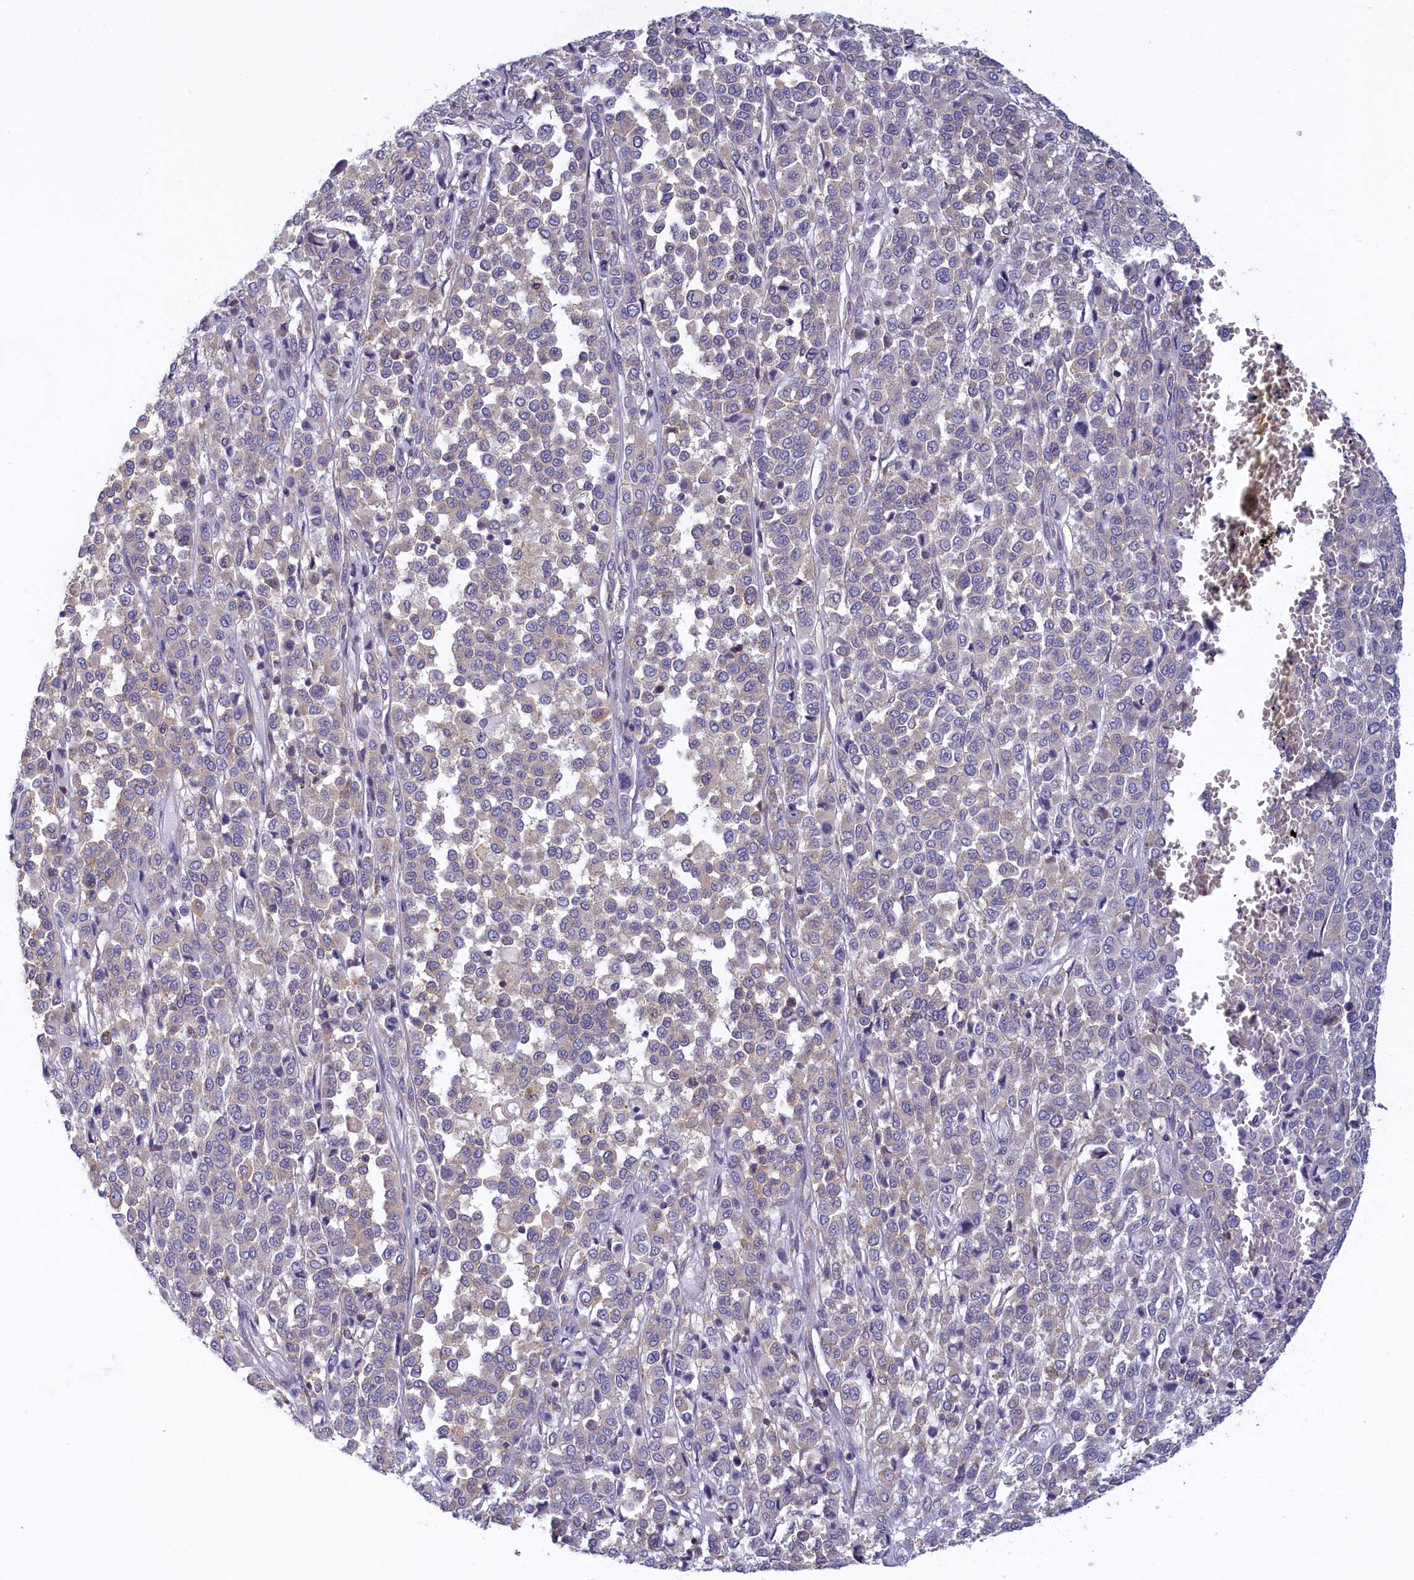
{"staining": {"intensity": "negative", "quantity": "none", "location": "none"}, "tissue": "melanoma", "cell_type": "Tumor cells", "image_type": "cancer", "snomed": [{"axis": "morphology", "description": "Malignant melanoma, Metastatic site"}, {"axis": "topography", "description": "Pancreas"}], "caption": "A high-resolution photomicrograph shows IHC staining of malignant melanoma (metastatic site), which reveals no significant staining in tumor cells.", "gene": "NOL10", "patient": {"sex": "female", "age": 30}}